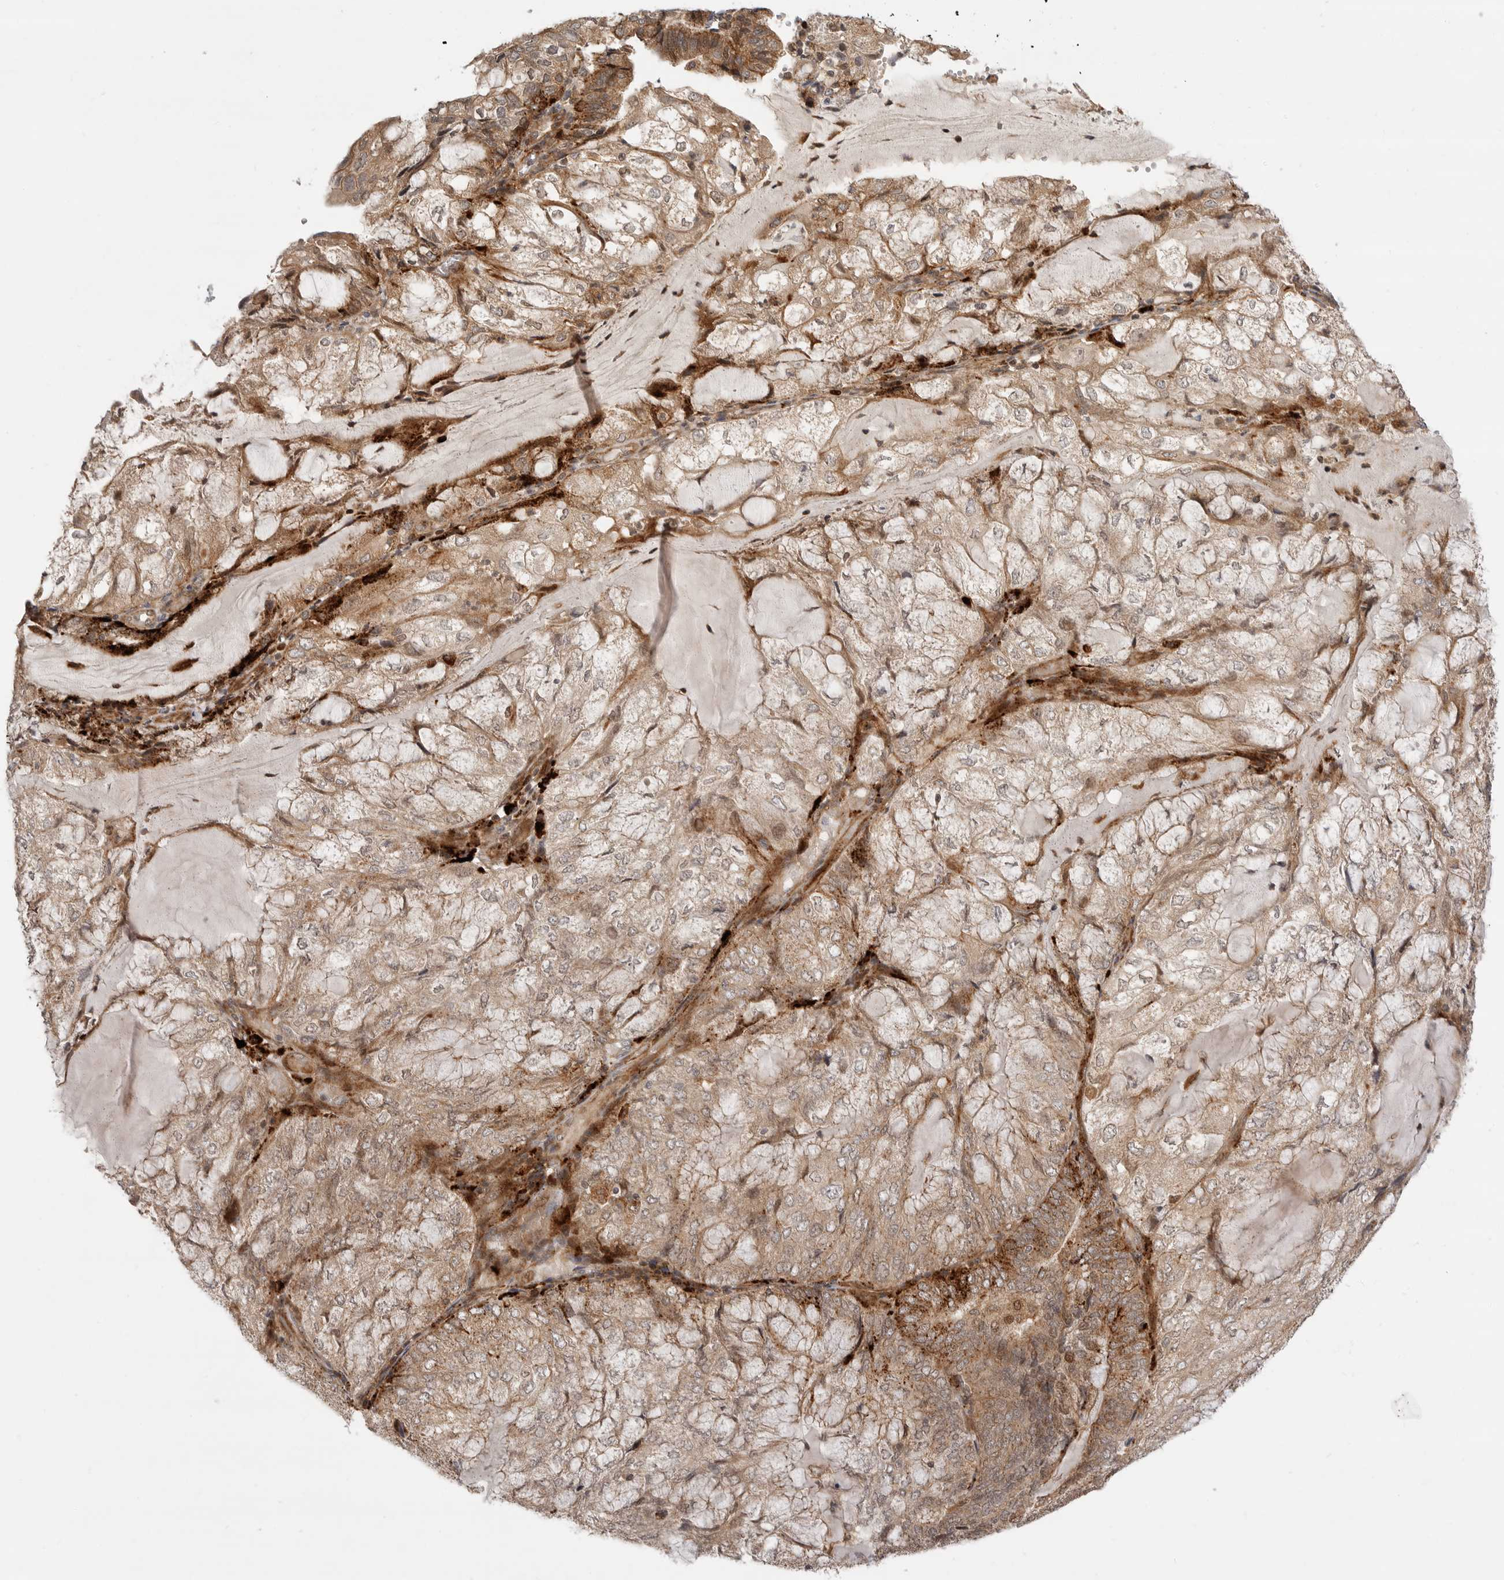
{"staining": {"intensity": "strong", "quantity": "25%-75%", "location": "cytoplasmic/membranous"}, "tissue": "endometrial cancer", "cell_type": "Tumor cells", "image_type": "cancer", "snomed": [{"axis": "morphology", "description": "Adenocarcinoma, NOS"}, {"axis": "topography", "description": "Endometrium"}], "caption": "Protein analysis of endometrial cancer (adenocarcinoma) tissue demonstrates strong cytoplasmic/membranous positivity in about 25%-75% of tumor cells.", "gene": "CSNK1G3", "patient": {"sex": "female", "age": 81}}